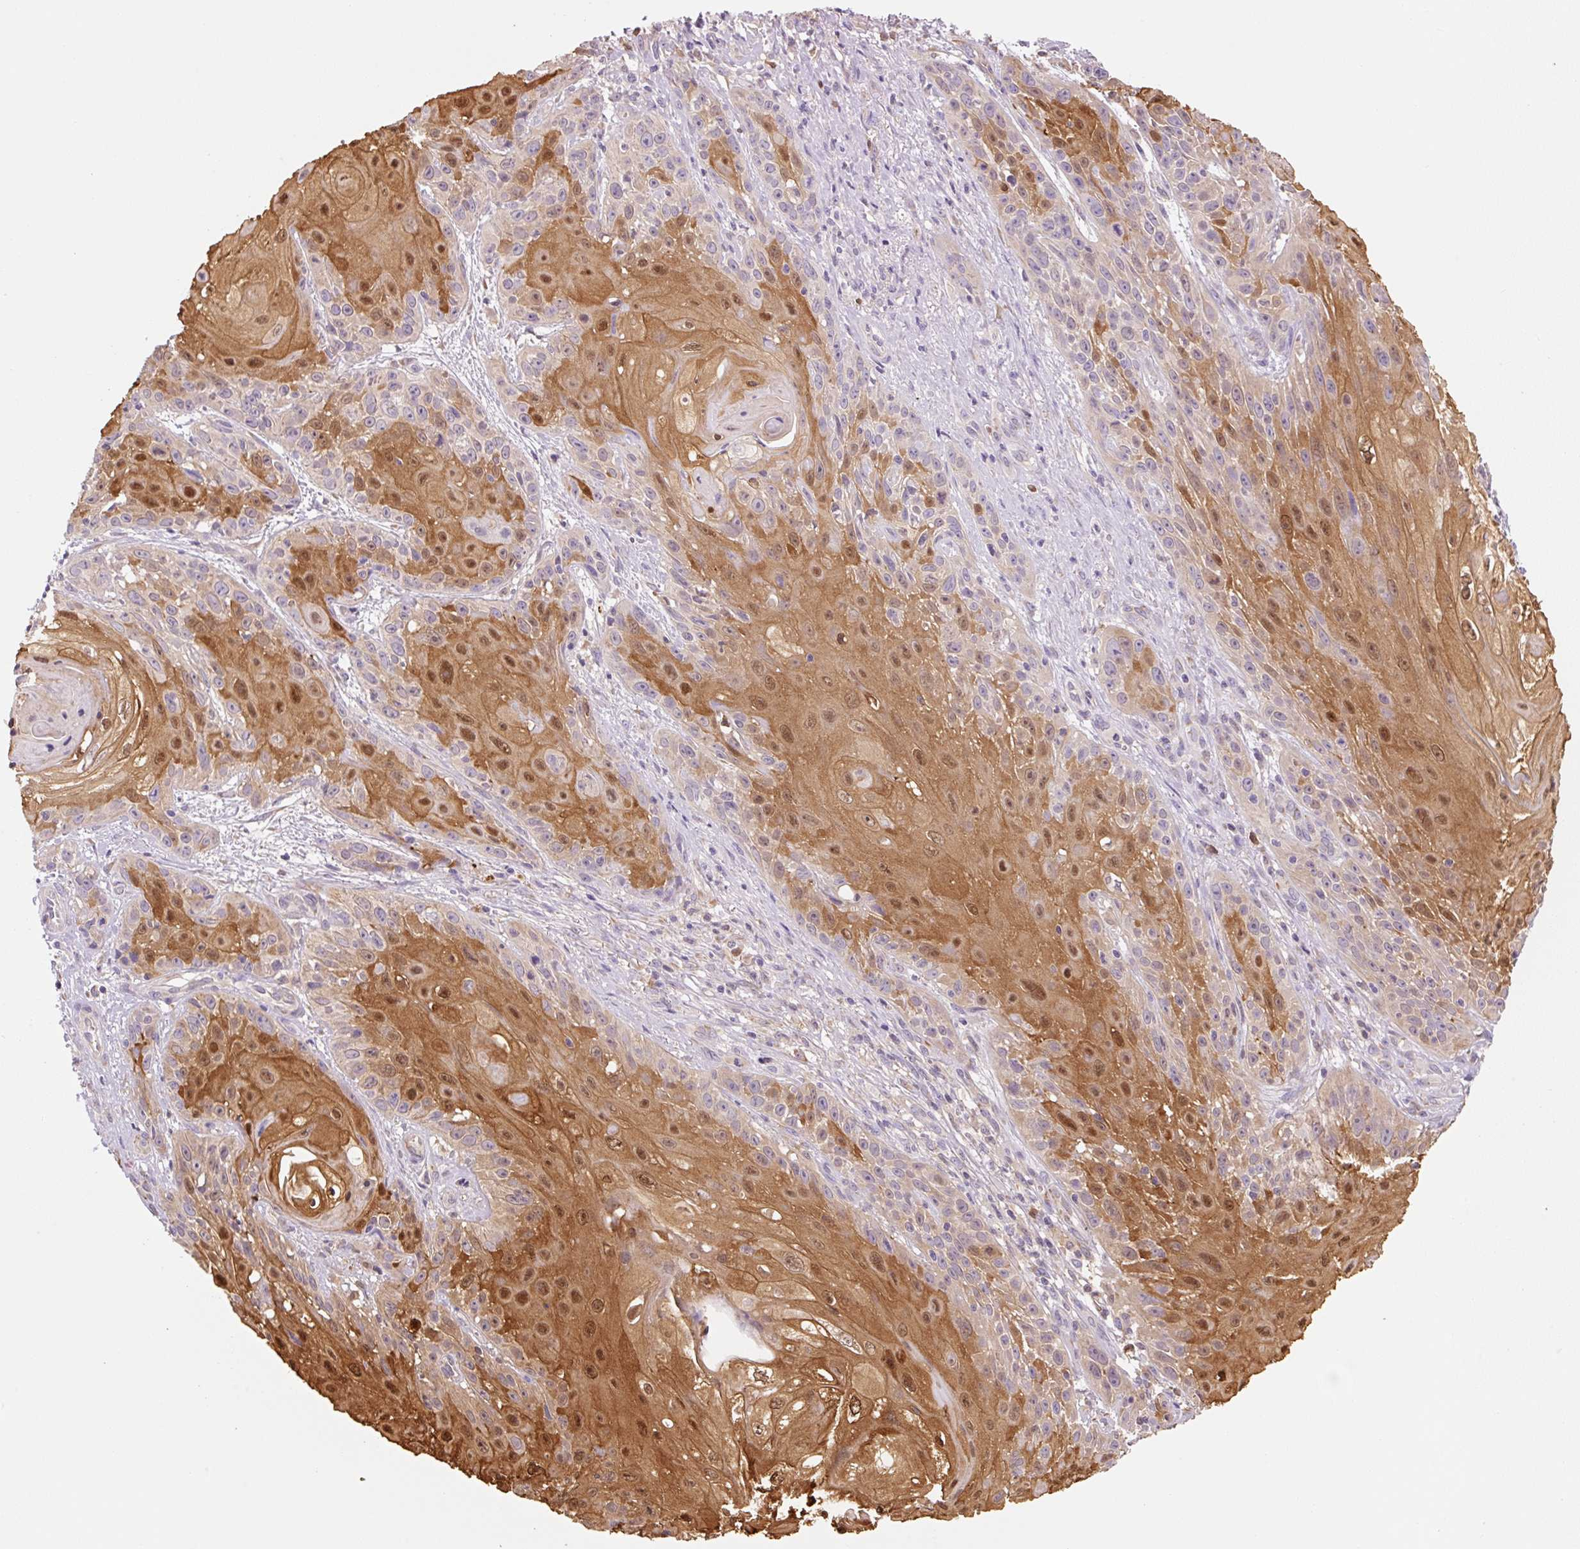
{"staining": {"intensity": "moderate", "quantity": "25%-75%", "location": "cytoplasmic/membranous,nuclear"}, "tissue": "skin cancer", "cell_type": "Tumor cells", "image_type": "cancer", "snomed": [{"axis": "morphology", "description": "Squamous cell carcinoma, NOS"}, {"axis": "topography", "description": "Skin"}, {"axis": "topography", "description": "Vulva"}], "caption": "Human skin cancer (squamous cell carcinoma) stained with a brown dye demonstrates moderate cytoplasmic/membranous and nuclear positive expression in approximately 25%-75% of tumor cells.", "gene": "FABP5", "patient": {"sex": "female", "age": 76}}